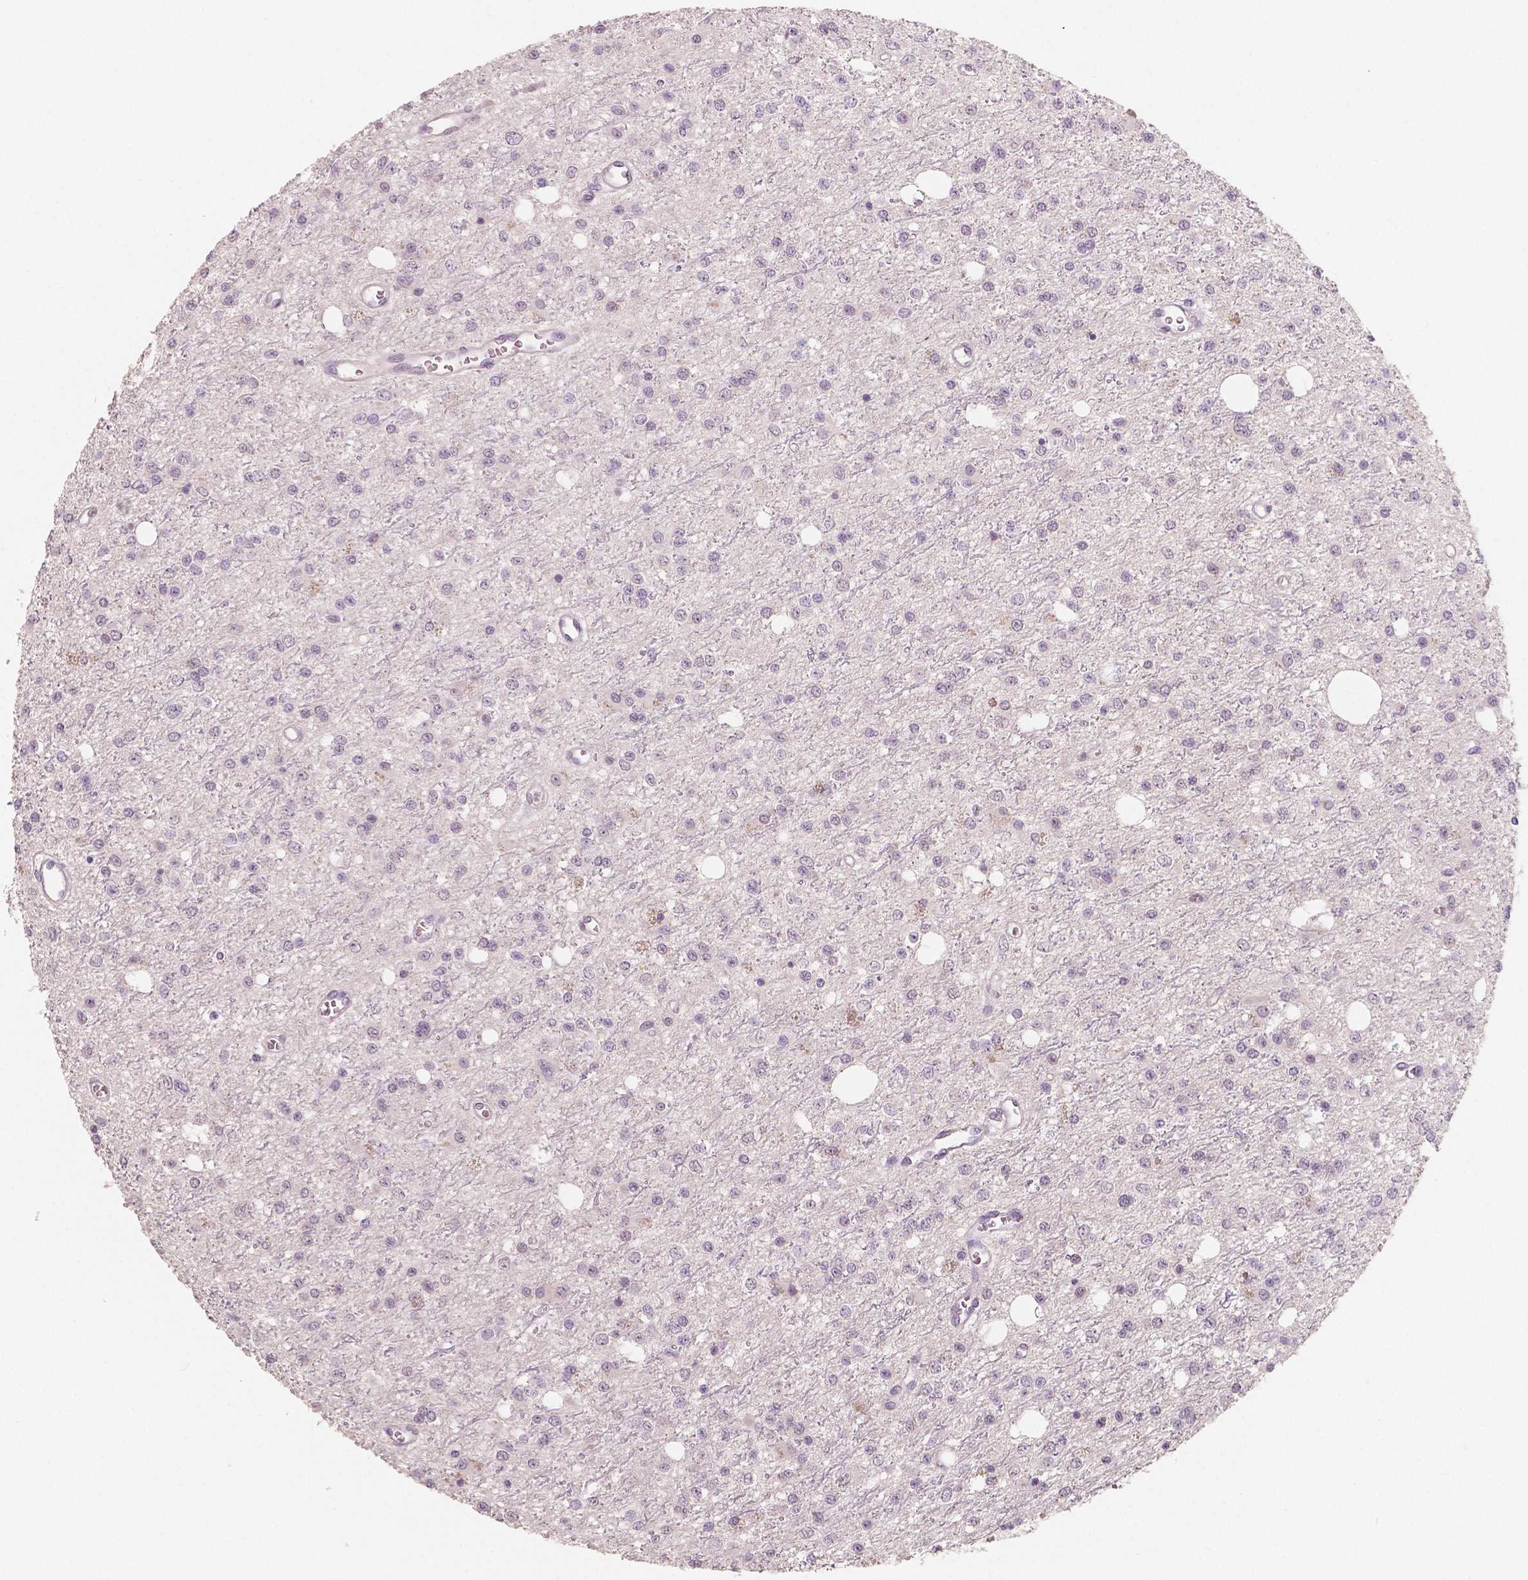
{"staining": {"intensity": "negative", "quantity": "none", "location": "none"}, "tissue": "glioma", "cell_type": "Tumor cells", "image_type": "cancer", "snomed": [{"axis": "morphology", "description": "Glioma, malignant, Low grade"}, {"axis": "topography", "description": "Brain"}], "caption": "IHC photomicrograph of human glioma stained for a protein (brown), which shows no expression in tumor cells.", "gene": "KIT", "patient": {"sex": "female", "age": 45}}